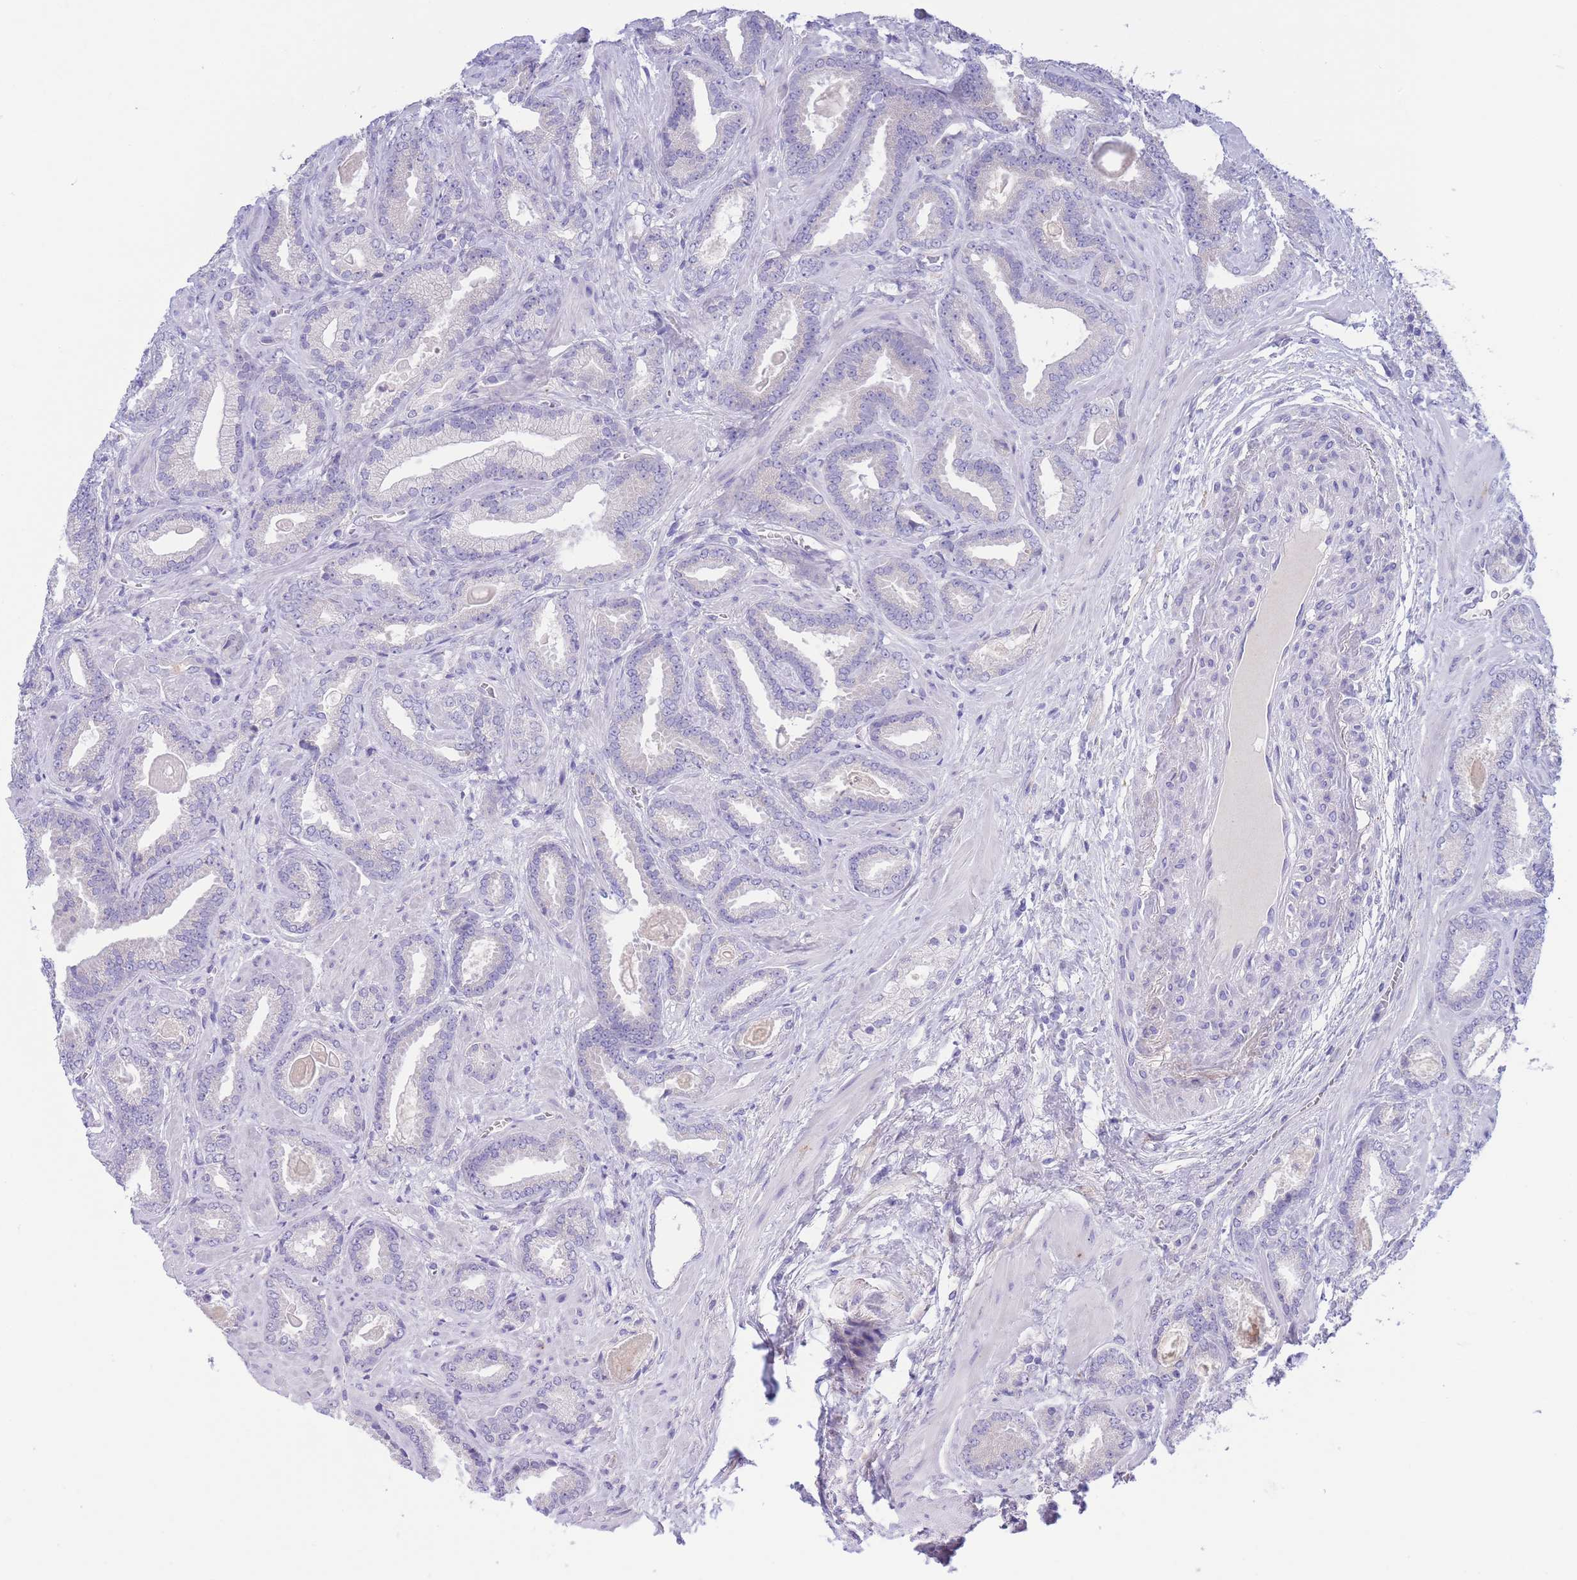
{"staining": {"intensity": "negative", "quantity": "none", "location": "none"}, "tissue": "prostate cancer", "cell_type": "Tumor cells", "image_type": "cancer", "snomed": [{"axis": "morphology", "description": "Adenocarcinoma, Low grade"}, {"axis": "topography", "description": "Prostate"}], "caption": "Immunohistochemical staining of human adenocarcinoma (low-grade) (prostate) displays no significant positivity in tumor cells.", "gene": "PCDHB3", "patient": {"sex": "male", "age": 62}}